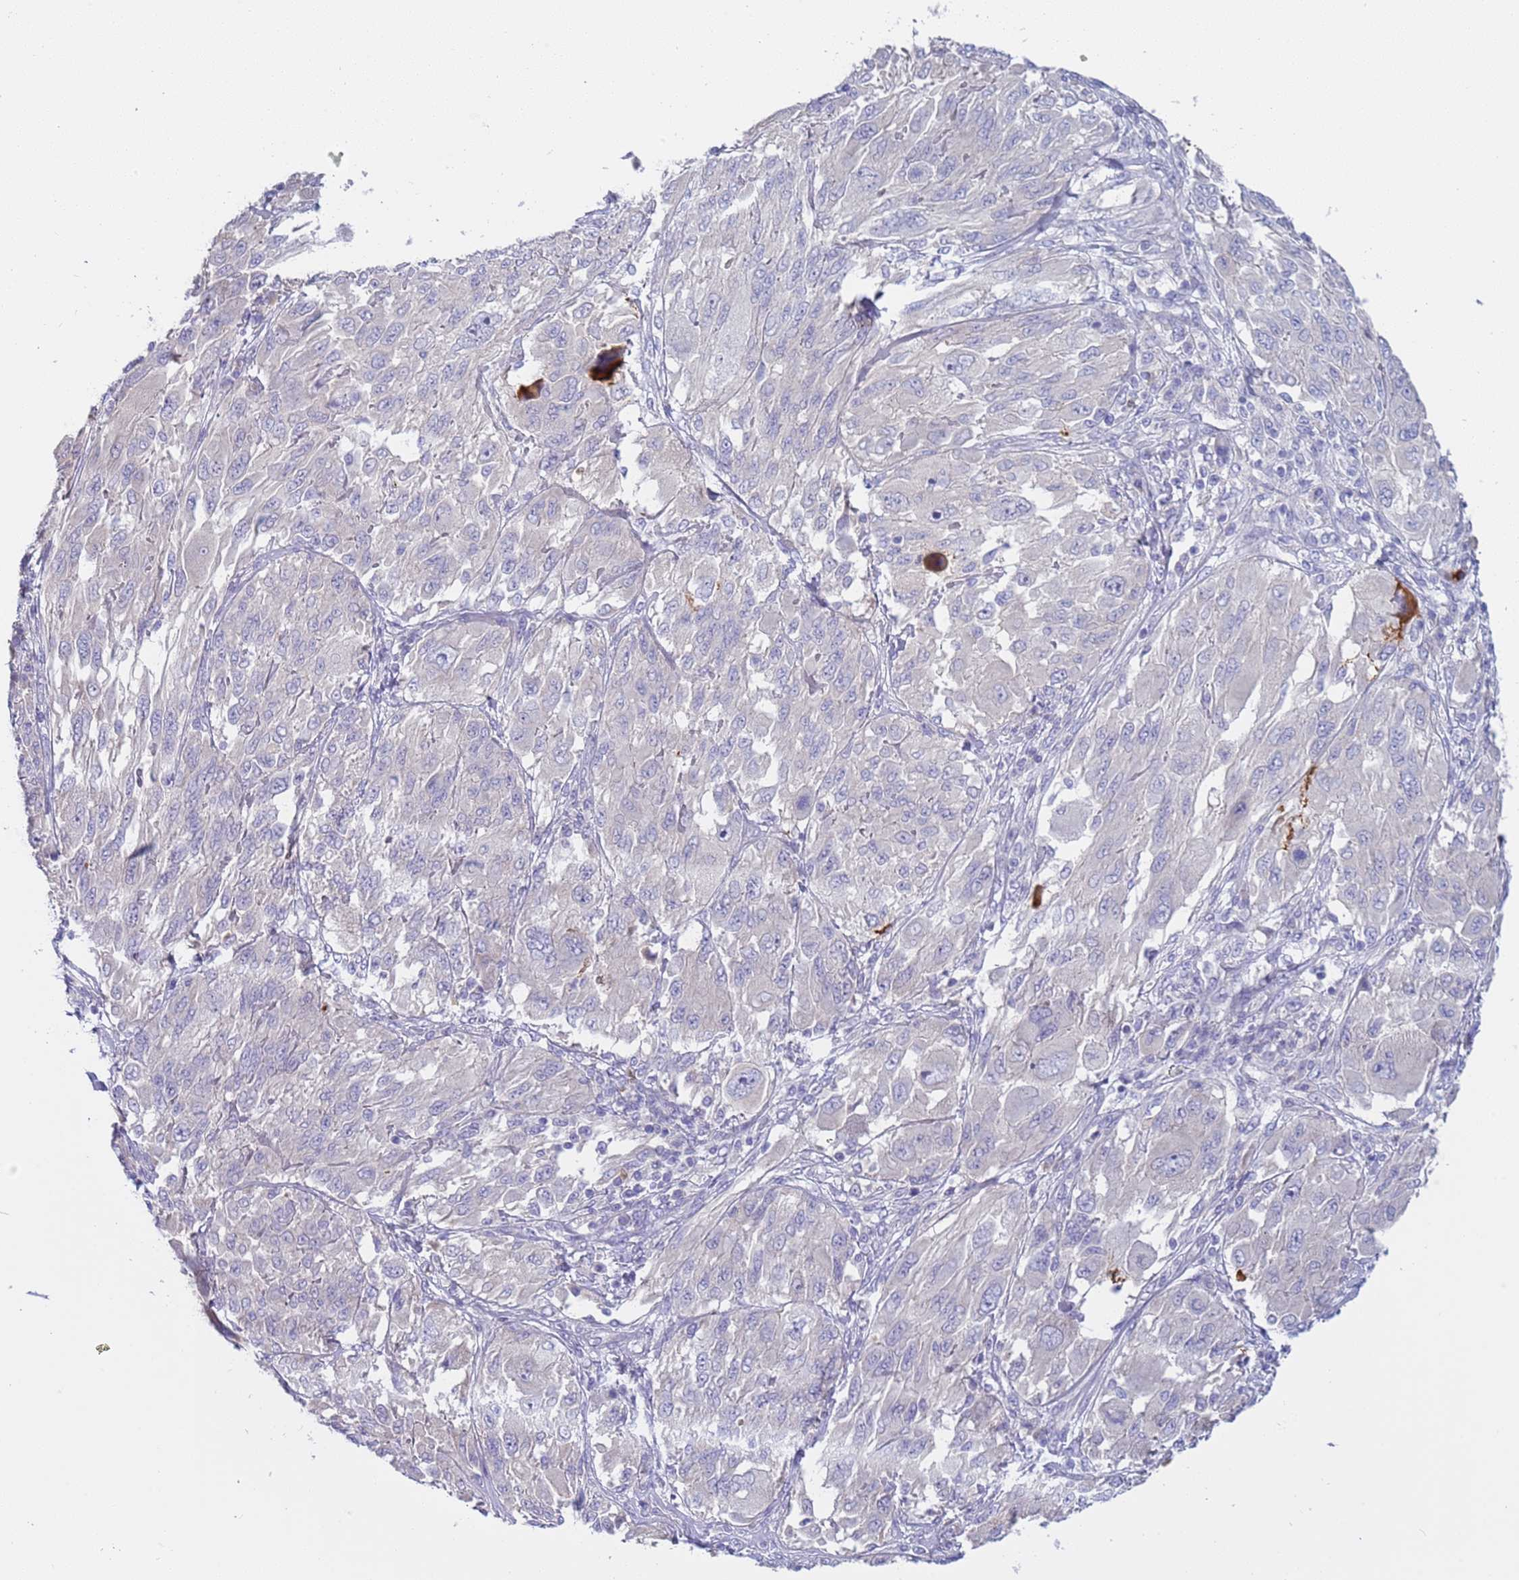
{"staining": {"intensity": "negative", "quantity": "none", "location": "none"}, "tissue": "melanoma", "cell_type": "Tumor cells", "image_type": "cancer", "snomed": [{"axis": "morphology", "description": "Malignant melanoma, NOS"}, {"axis": "topography", "description": "Skin"}], "caption": "High power microscopy histopathology image of an IHC histopathology image of melanoma, revealing no significant expression in tumor cells. (Brightfield microscopy of DAB immunohistochemistry (IHC) at high magnification).", "gene": "C4orf46", "patient": {"sex": "female", "age": 91}}